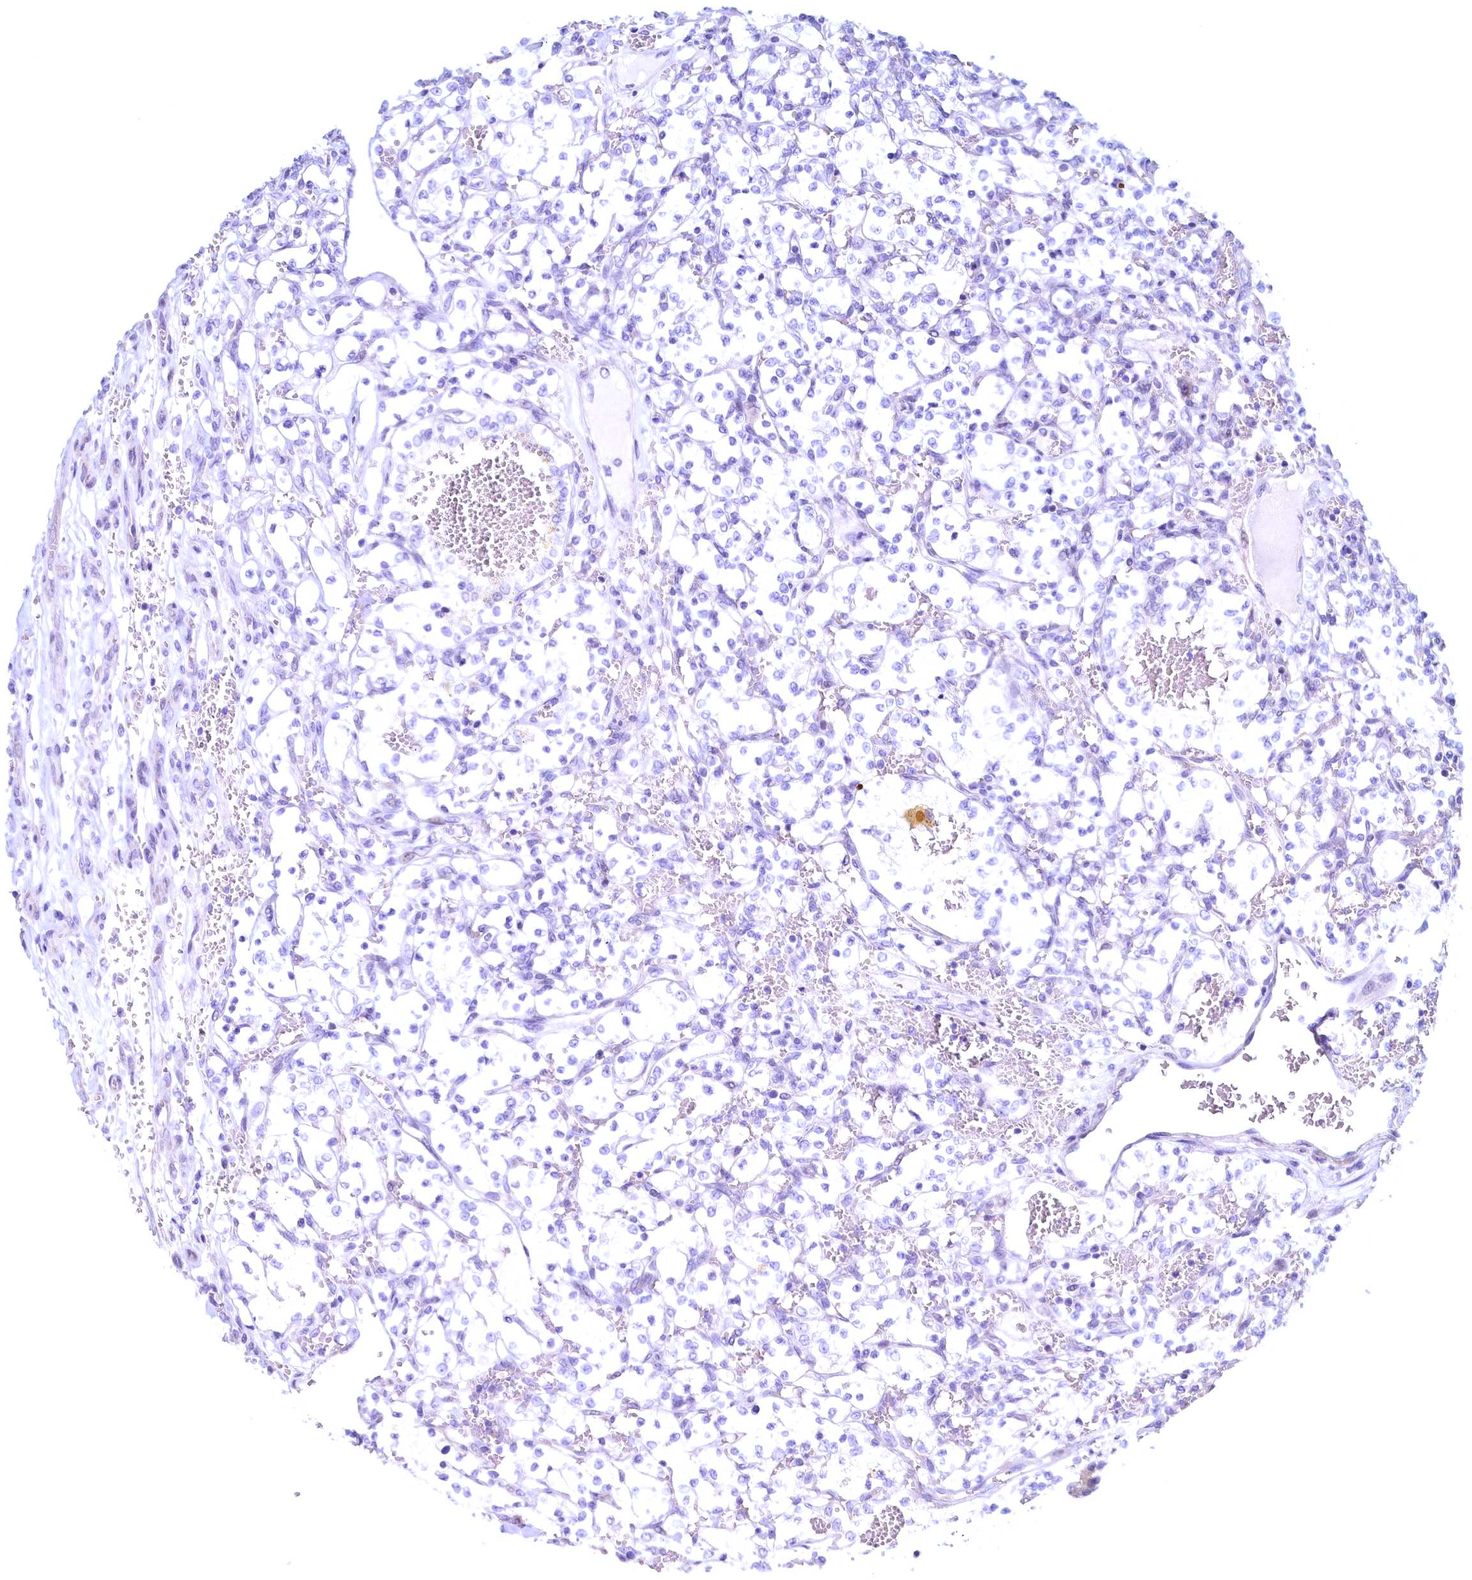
{"staining": {"intensity": "negative", "quantity": "none", "location": "none"}, "tissue": "renal cancer", "cell_type": "Tumor cells", "image_type": "cancer", "snomed": [{"axis": "morphology", "description": "Adenocarcinoma, NOS"}, {"axis": "topography", "description": "Kidney"}], "caption": "Immunohistochemistry (IHC) of renal cancer shows no positivity in tumor cells.", "gene": "MAP1LC3A", "patient": {"sex": "female", "age": 69}}